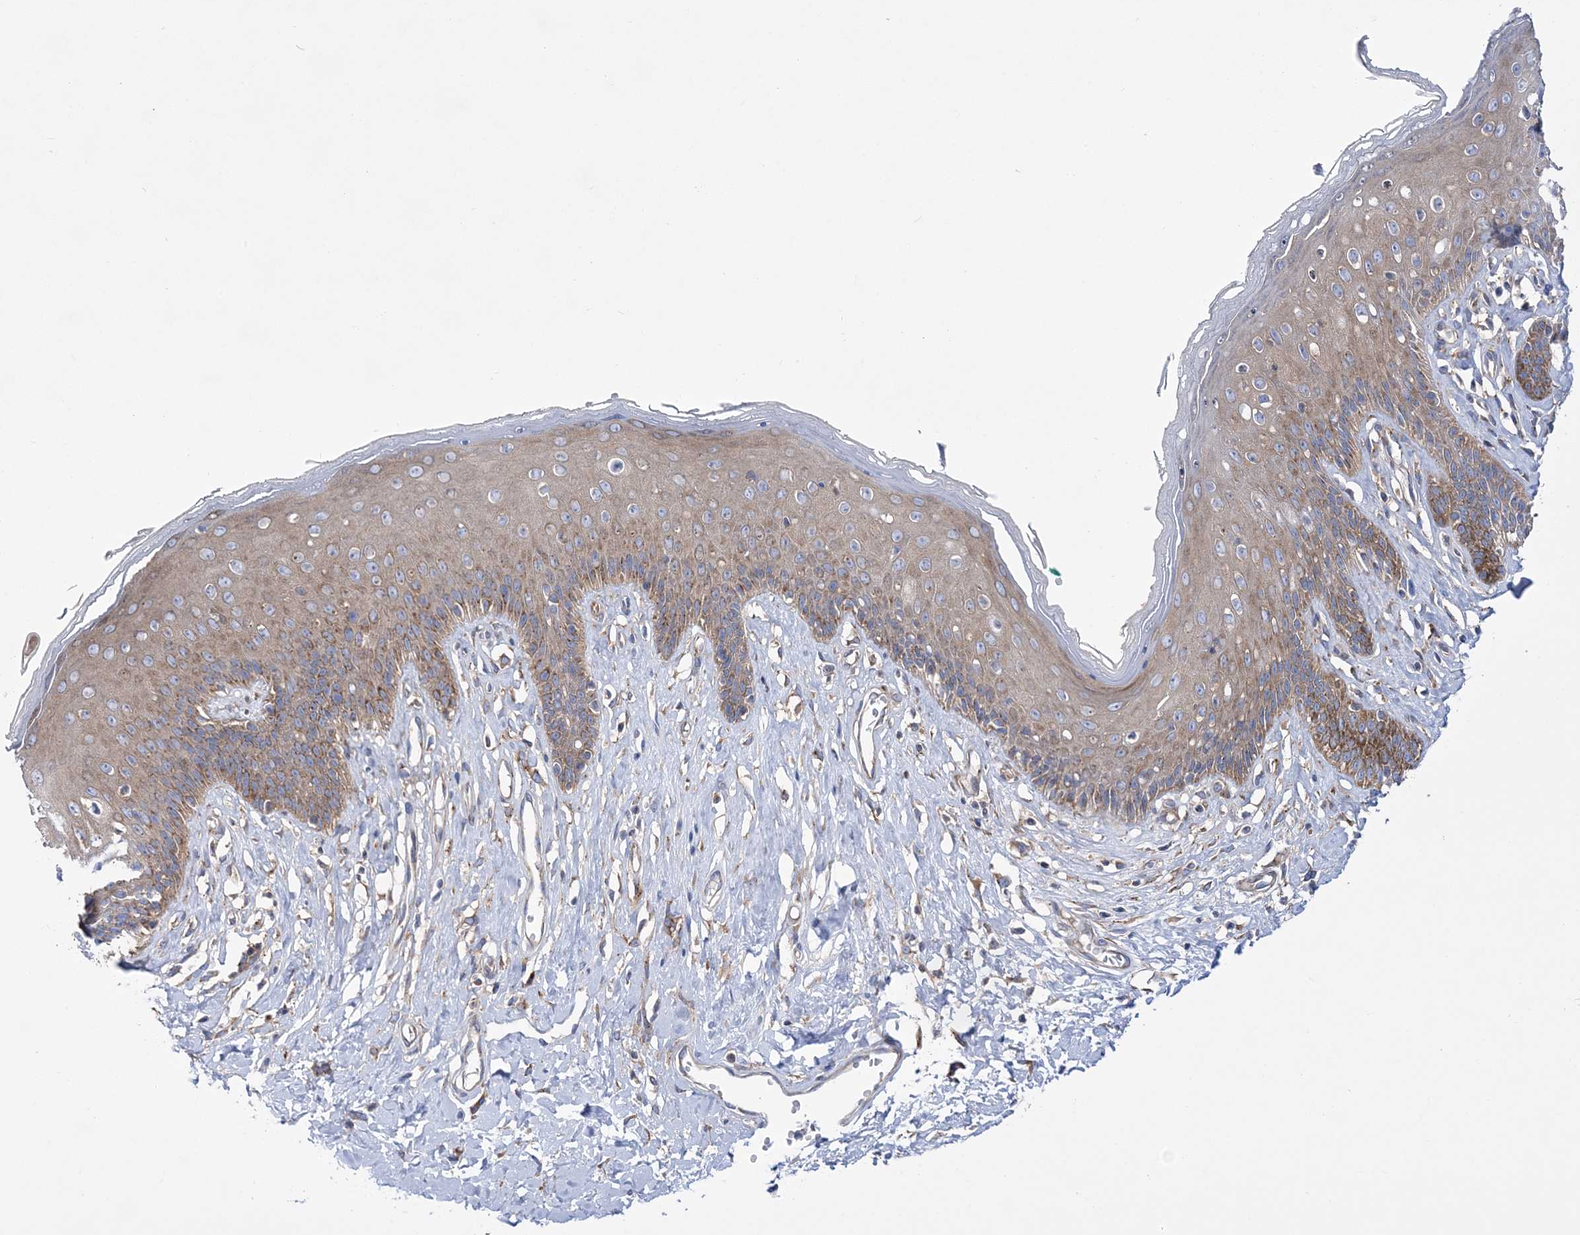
{"staining": {"intensity": "moderate", "quantity": ">75%", "location": "cytoplasmic/membranous"}, "tissue": "skin", "cell_type": "Epidermal cells", "image_type": "normal", "snomed": [{"axis": "morphology", "description": "Normal tissue, NOS"}, {"axis": "morphology", "description": "Squamous cell carcinoma, NOS"}, {"axis": "topography", "description": "Vulva"}], "caption": "A medium amount of moderate cytoplasmic/membranous positivity is appreciated in about >75% of epidermal cells in normal skin. The staining was performed using DAB (3,3'-diaminobenzidine), with brown indicating positive protein expression. Nuclei are stained blue with hematoxylin.", "gene": "COPB2", "patient": {"sex": "female", "age": 85}}